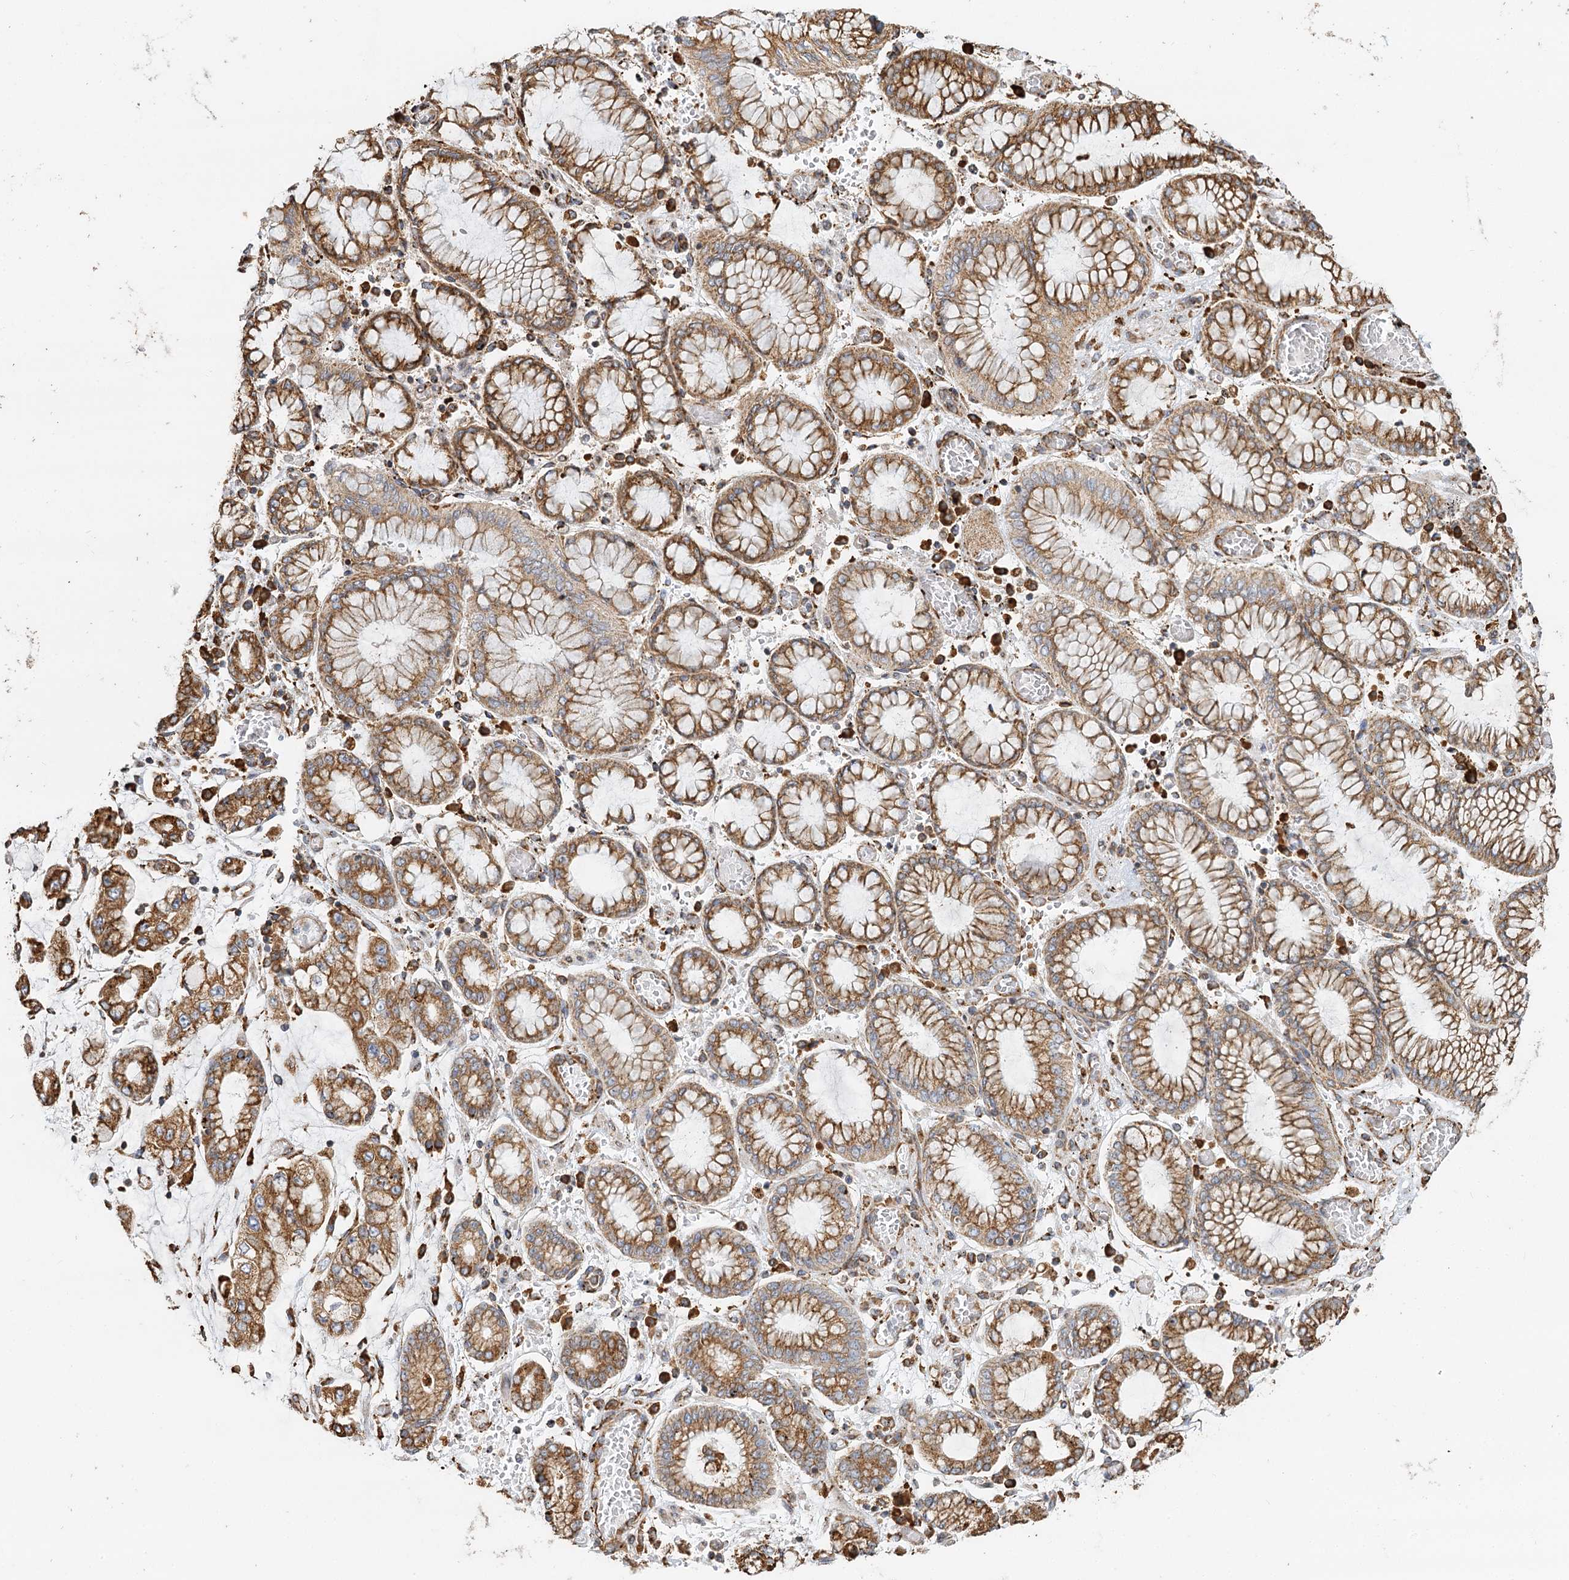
{"staining": {"intensity": "moderate", "quantity": ">75%", "location": "cytoplasmic/membranous"}, "tissue": "stomach cancer", "cell_type": "Tumor cells", "image_type": "cancer", "snomed": [{"axis": "morphology", "description": "Normal tissue, NOS"}, {"axis": "morphology", "description": "Adenocarcinoma, NOS"}, {"axis": "topography", "description": "Stomach, upper"}, {"axis": "topography", "description": "Stomach"}], "caption": "Immunohistochemistry (IHC) of human stomach adenocarcinoma shows medium levels of moderate cytoplasmic/membranous expression in about >75% of tumor cells. (IHC, brightfield microscopy, high magnification).", "gene": "TAS1R1", "patient": {"sex": "male", "age": 76}}